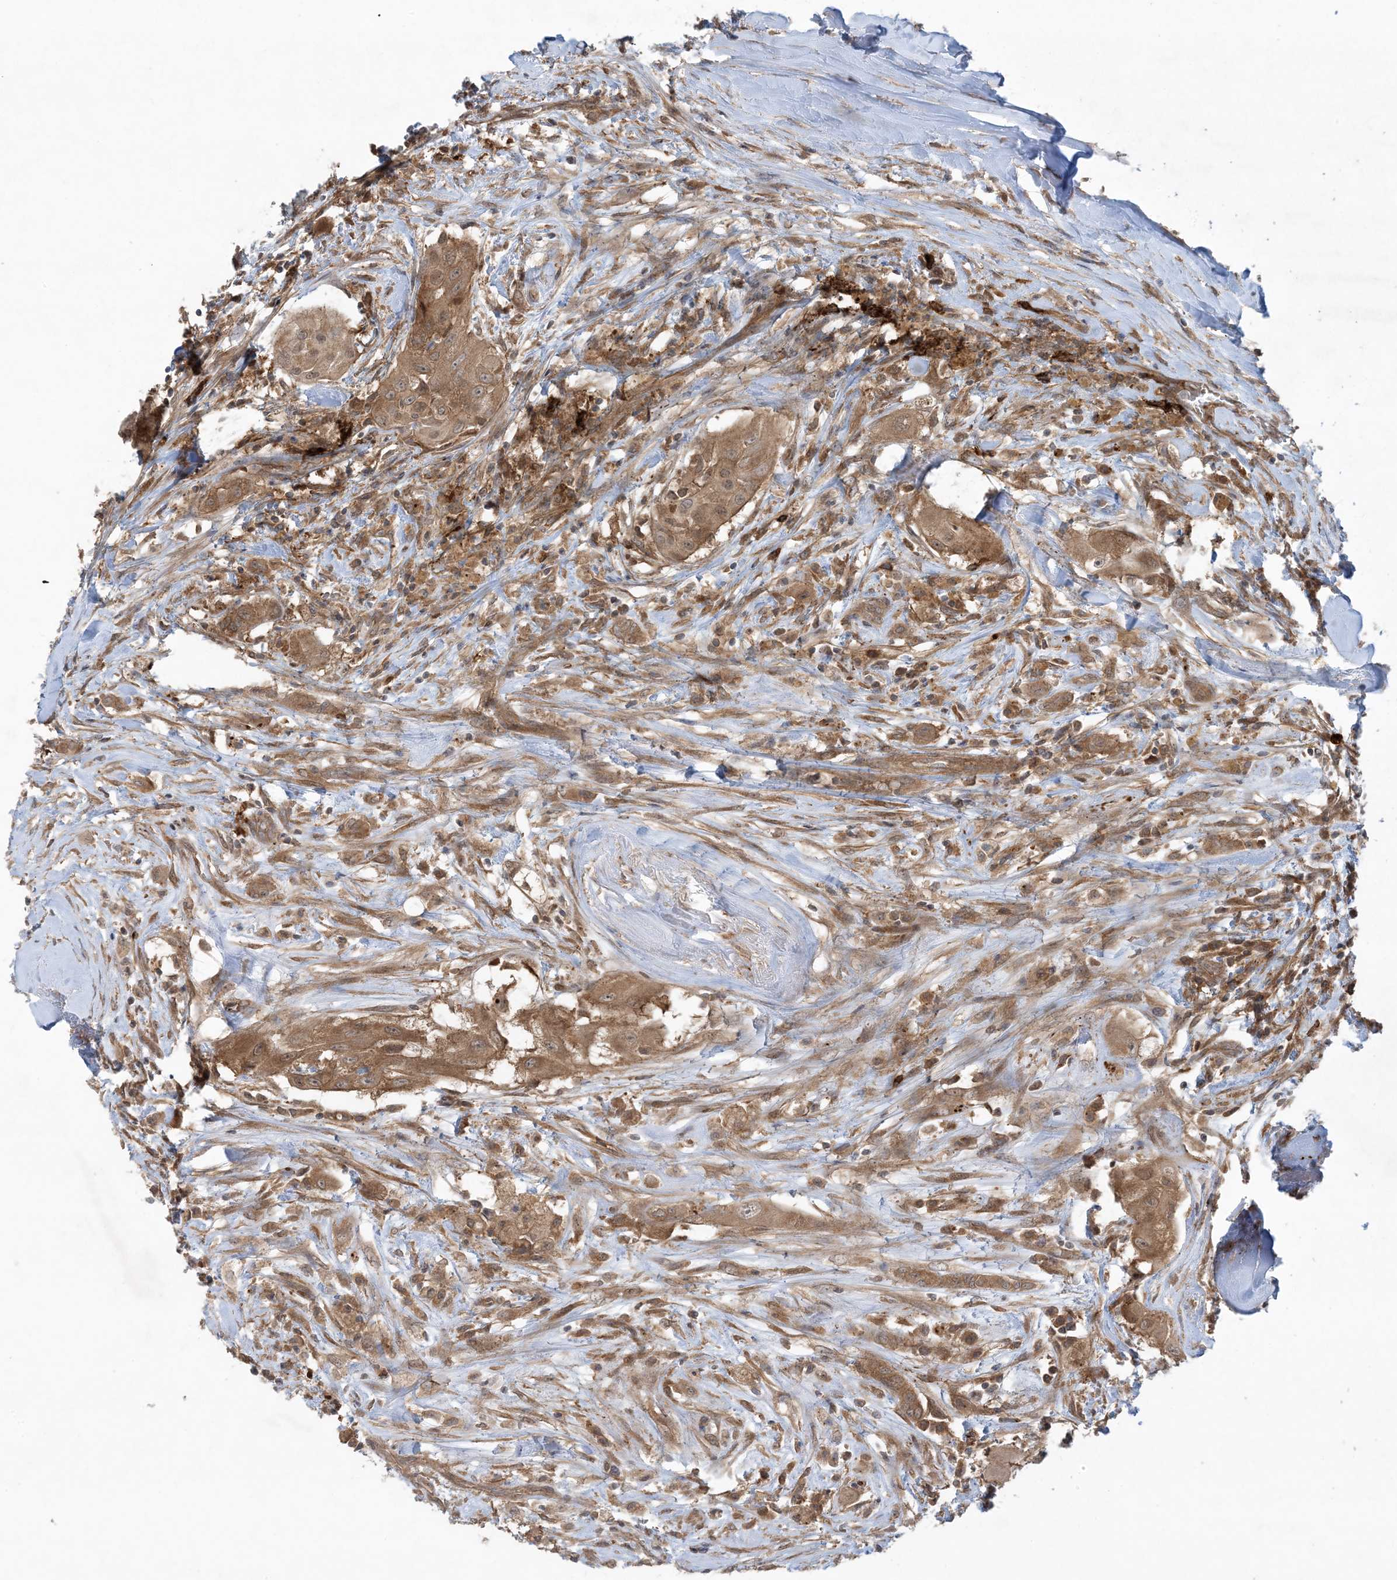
{"staining": {"intensity": "moderate", "quantity": ">75%", "location": "cytoplasmic/membranous,nuclear"}, "tissue": "thyroid cancer", "cell_type": "Tumor cells", "image_type": "cancer", "snomed": [{"axis": "morphology", "description": "Papillary adenocarcinoma, NOS"}, {"axis": "topography", "description": "Thyroid gland"}], "caption": "Immunohistochemical staining of human thyroid papillary adenocarcinoma reveals medium levels of moderate cytoplasmic/membranous and nuclear staining in about >75% of tumor cells.", "gene": "STAM2", "patient": {"sex": "female", "age": 59}}